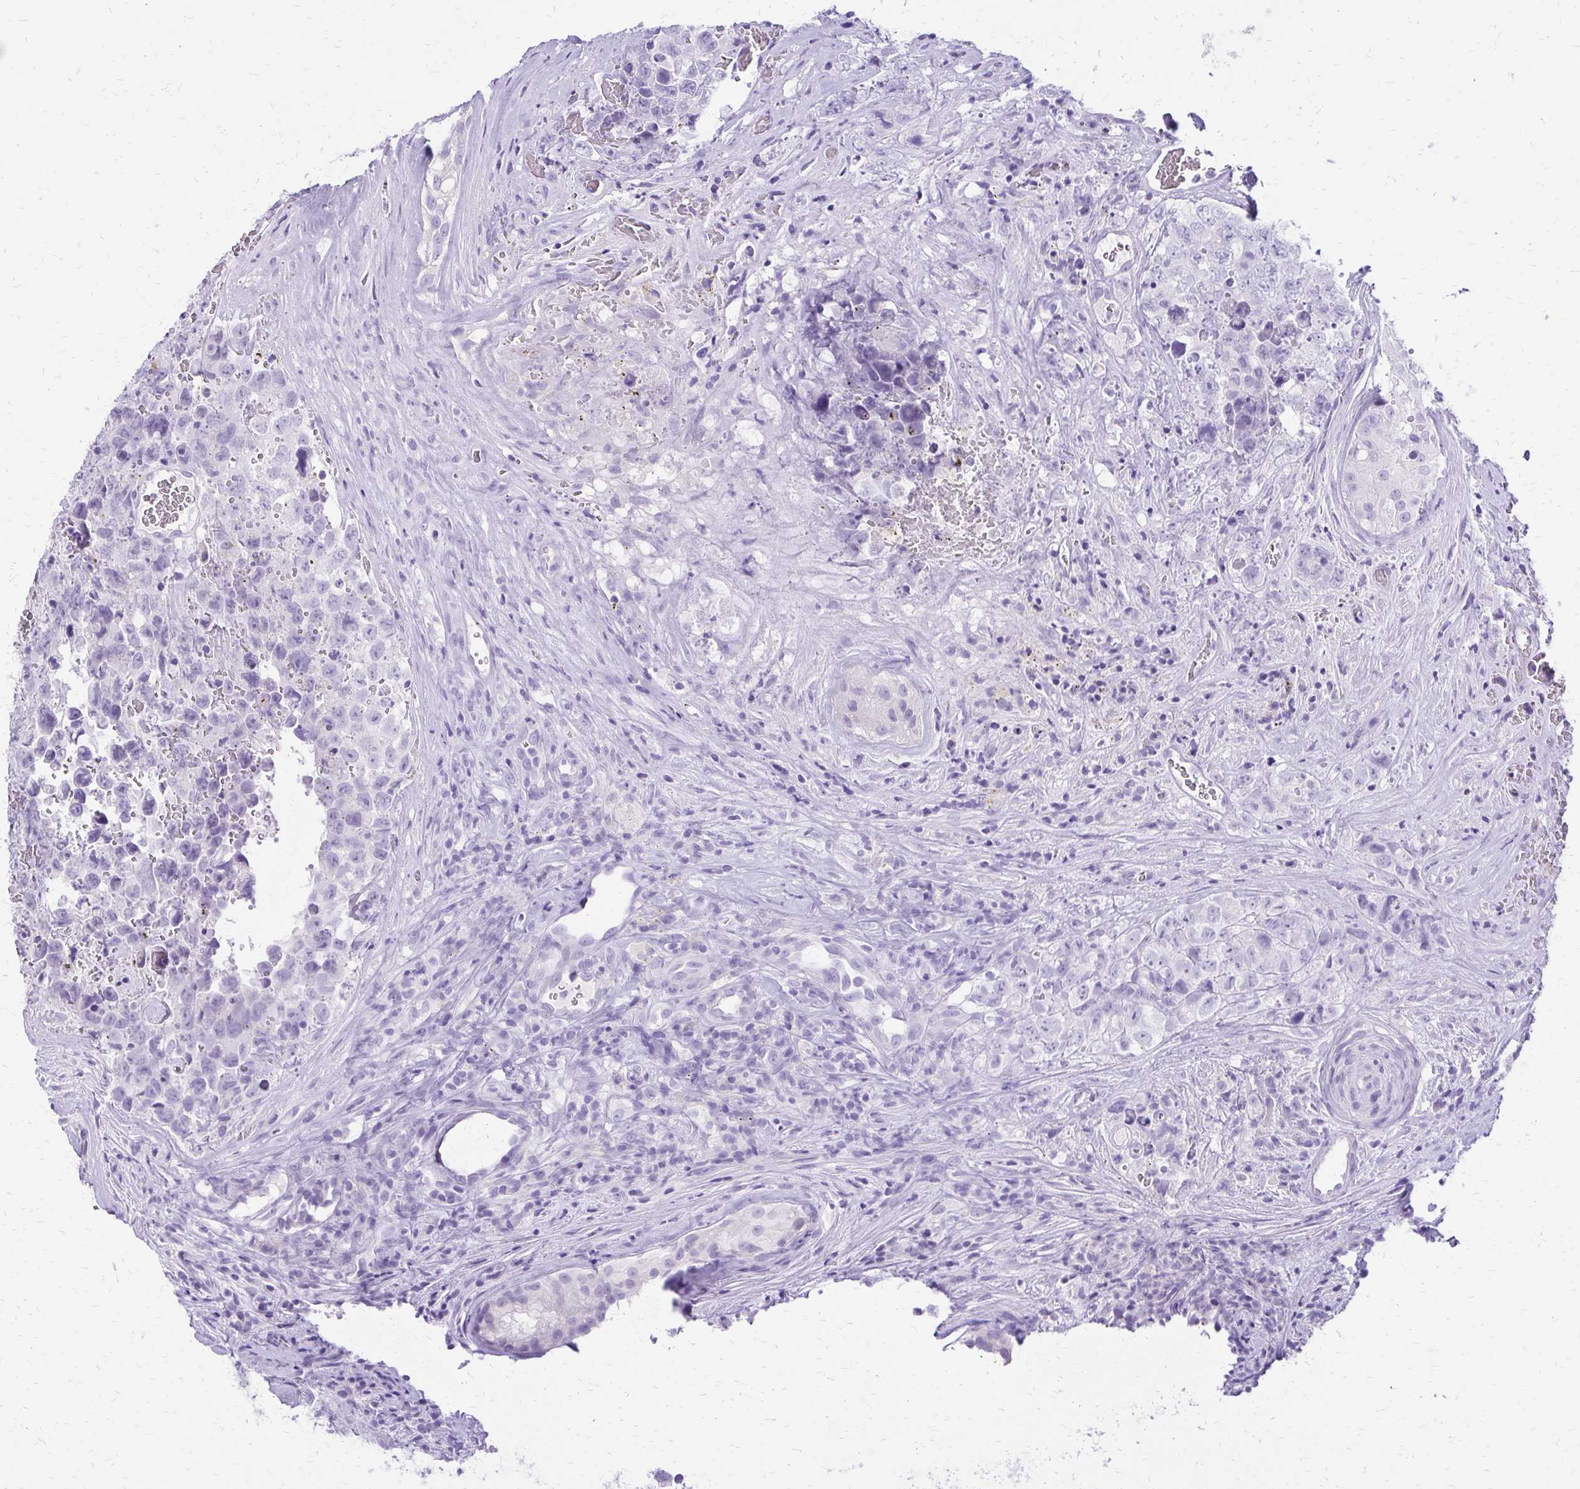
{"staining": {"intensity": "negative", "quantity": "none", "location": "none"}, "tissue": "testis cancer", "cell_type": "Tumor cells", "image_type": "cancer", "snomed": [{"axis": "morphology", "description": "Carcinoma, Embryonal, NOS"}, {"axis": "topography", "description": "Testis"}], "caption": "Tumor cells show no significant protein positivity in testis embryonal carcinoma.", "gene": "SLC32A1", "patient": {"sex": "male", "age": 18}}